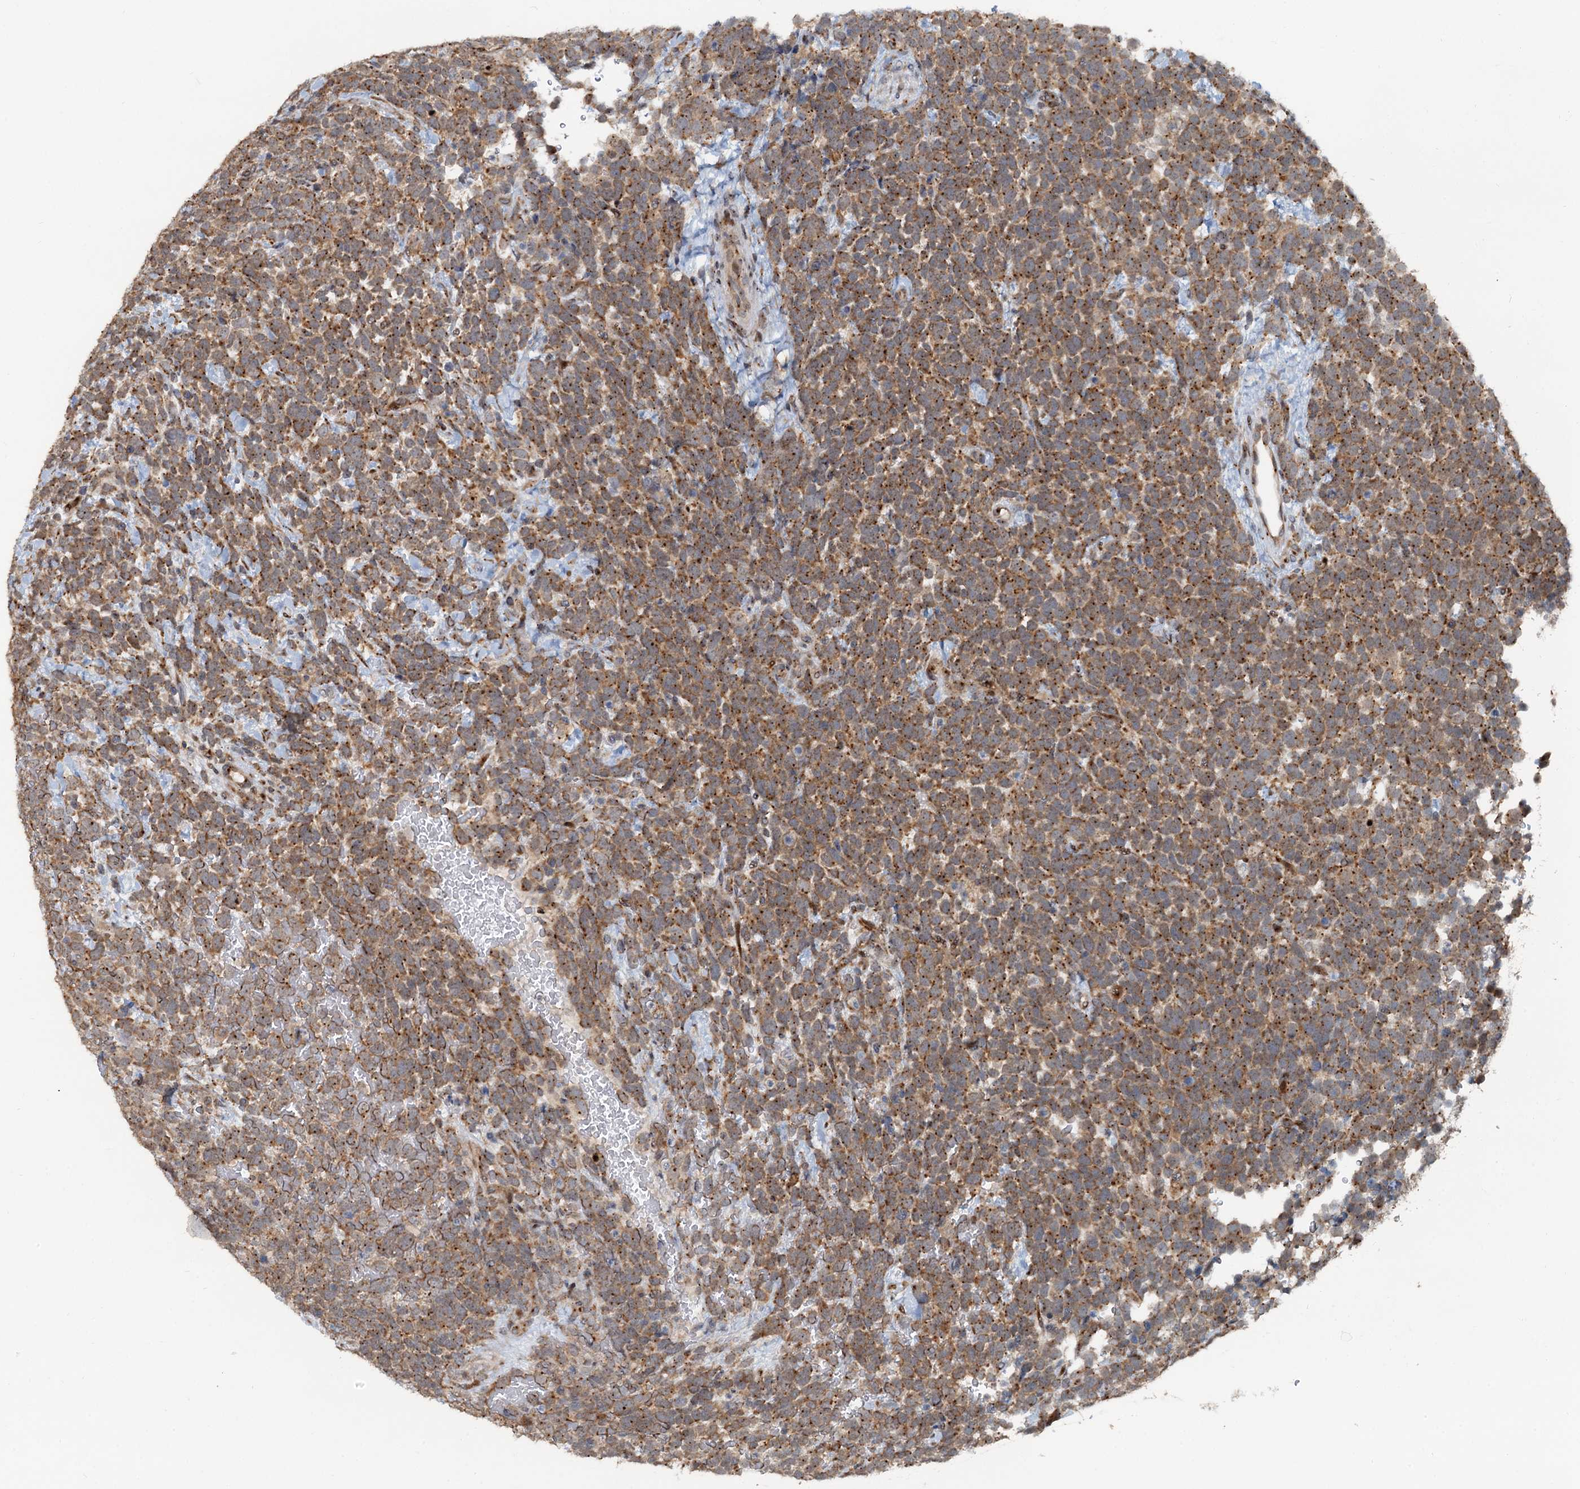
{"staining": {"intensity": "moderate", "quantity": ">75%", "location": "cytoplasmic/membranous"}, "tissue": "urothelial cancer", "cell_type": "Tumor cells", "image_type": "cancer", "snomed": [{"axis": "morphology", "description": "Urothelial carcinoma, High grade"}, {"axis": "topography", "description": "Urinary bladder"}], "caption": "Immunohistochemistry micrograph of human urothelial carcinoma (high-grade) stained for a protein (brown), which demonstrates medium levels of moderate cytoplasmic/membranous expression in about >75% of tumor cells.", "gene": "CEP68", "patient": {"sex": "female", "age": 82}}